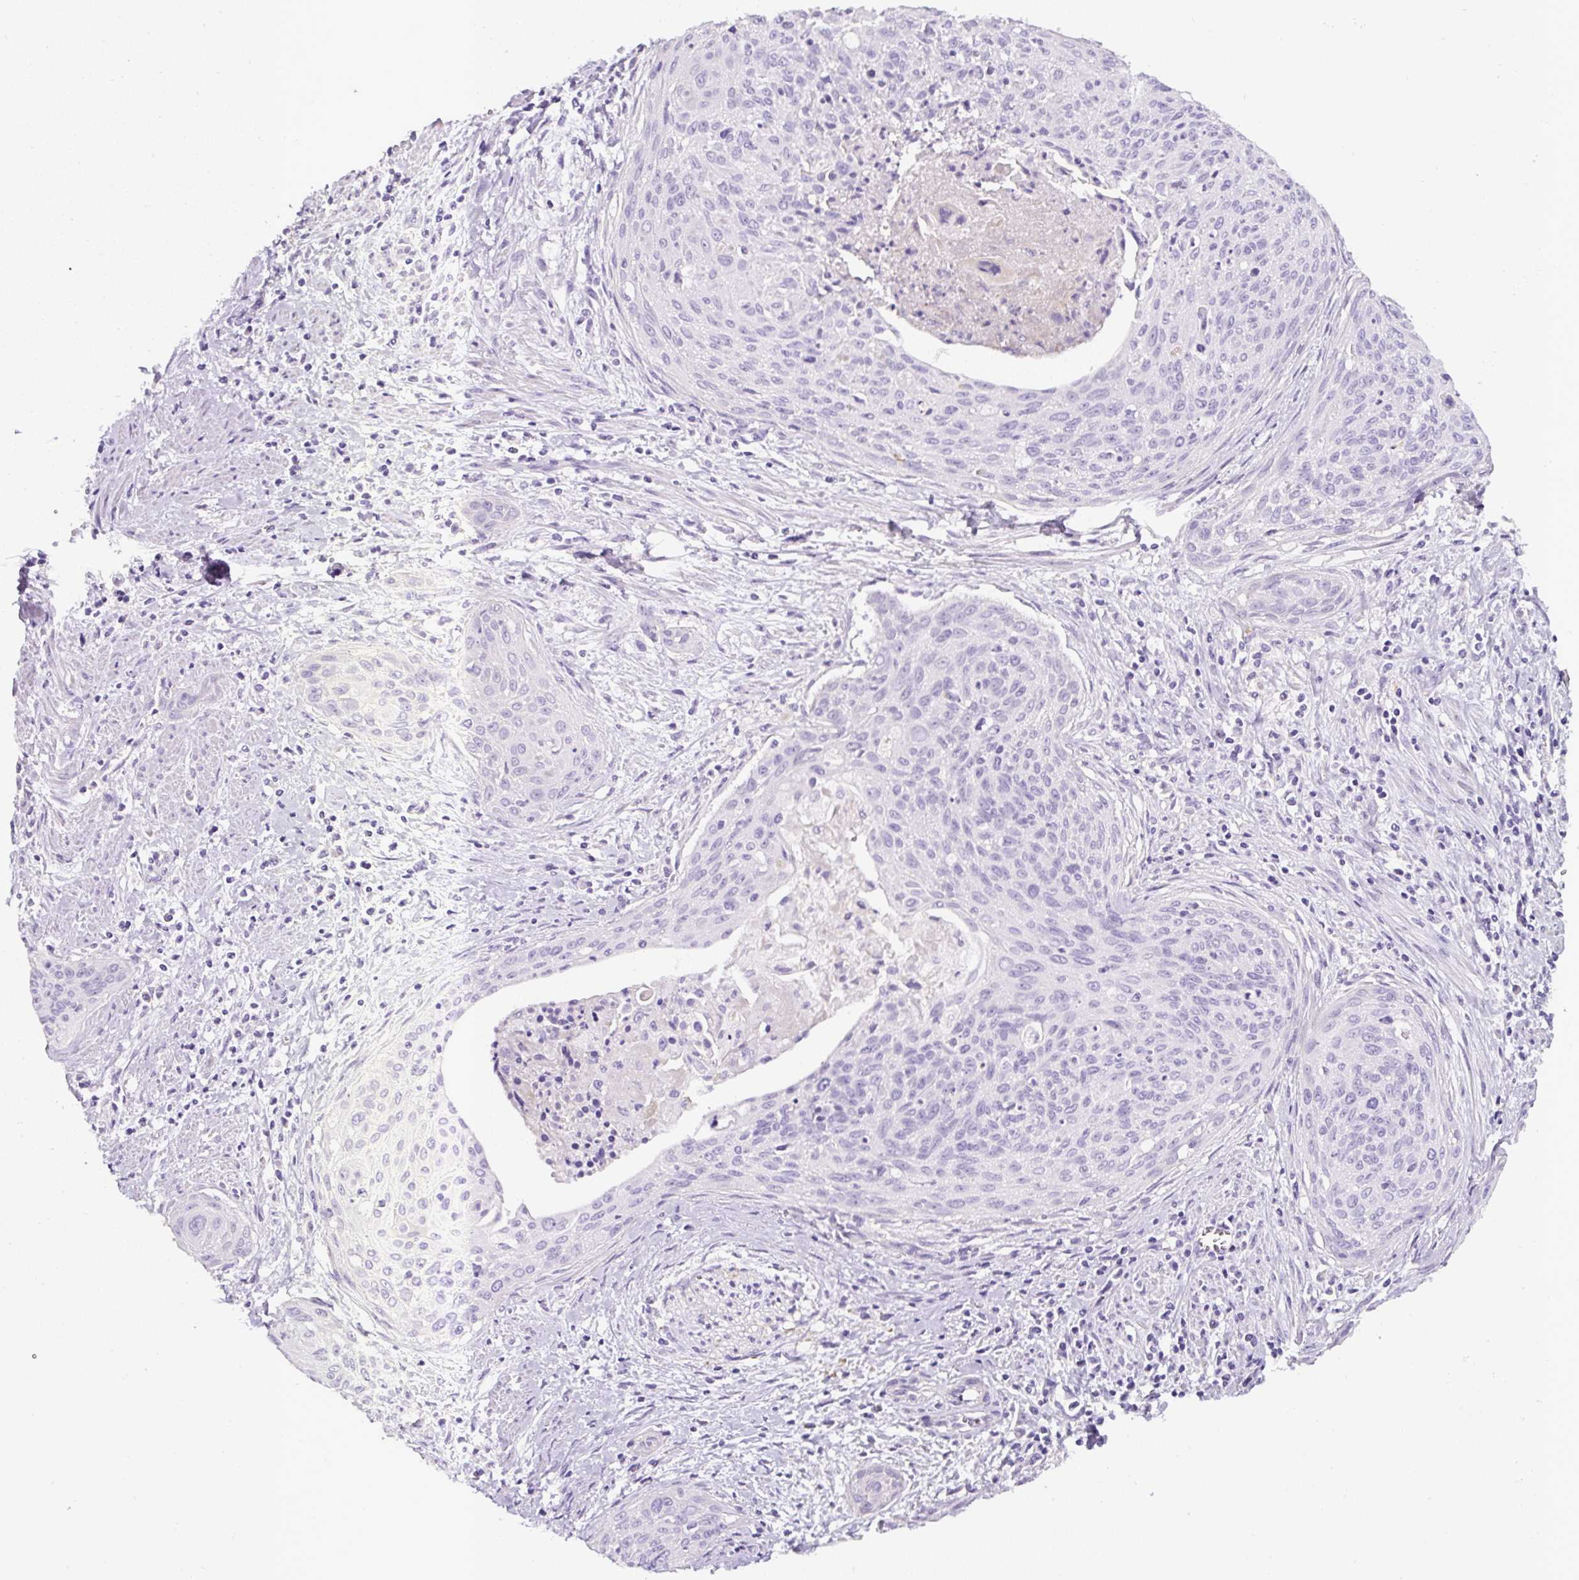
{"staining": {"intensity": "negative", "quantity": "none", "location": "none"}, "tissue": "cervical cancer", "cell_type": "Tumor cells", "image_type": "cancer", "snomed": [{"axis": "morphology", "description": "Squamous cell carcinoma, NOS"}, {"axis": "topography", "description": "Cervix"}], "caption": "This is an IHC image of human cervical cancer (squamous cell carcinoma). There is no positivity in tumor cells.", "gene": "OR14A2", "patient": {"sex": "female", "age": 55}}